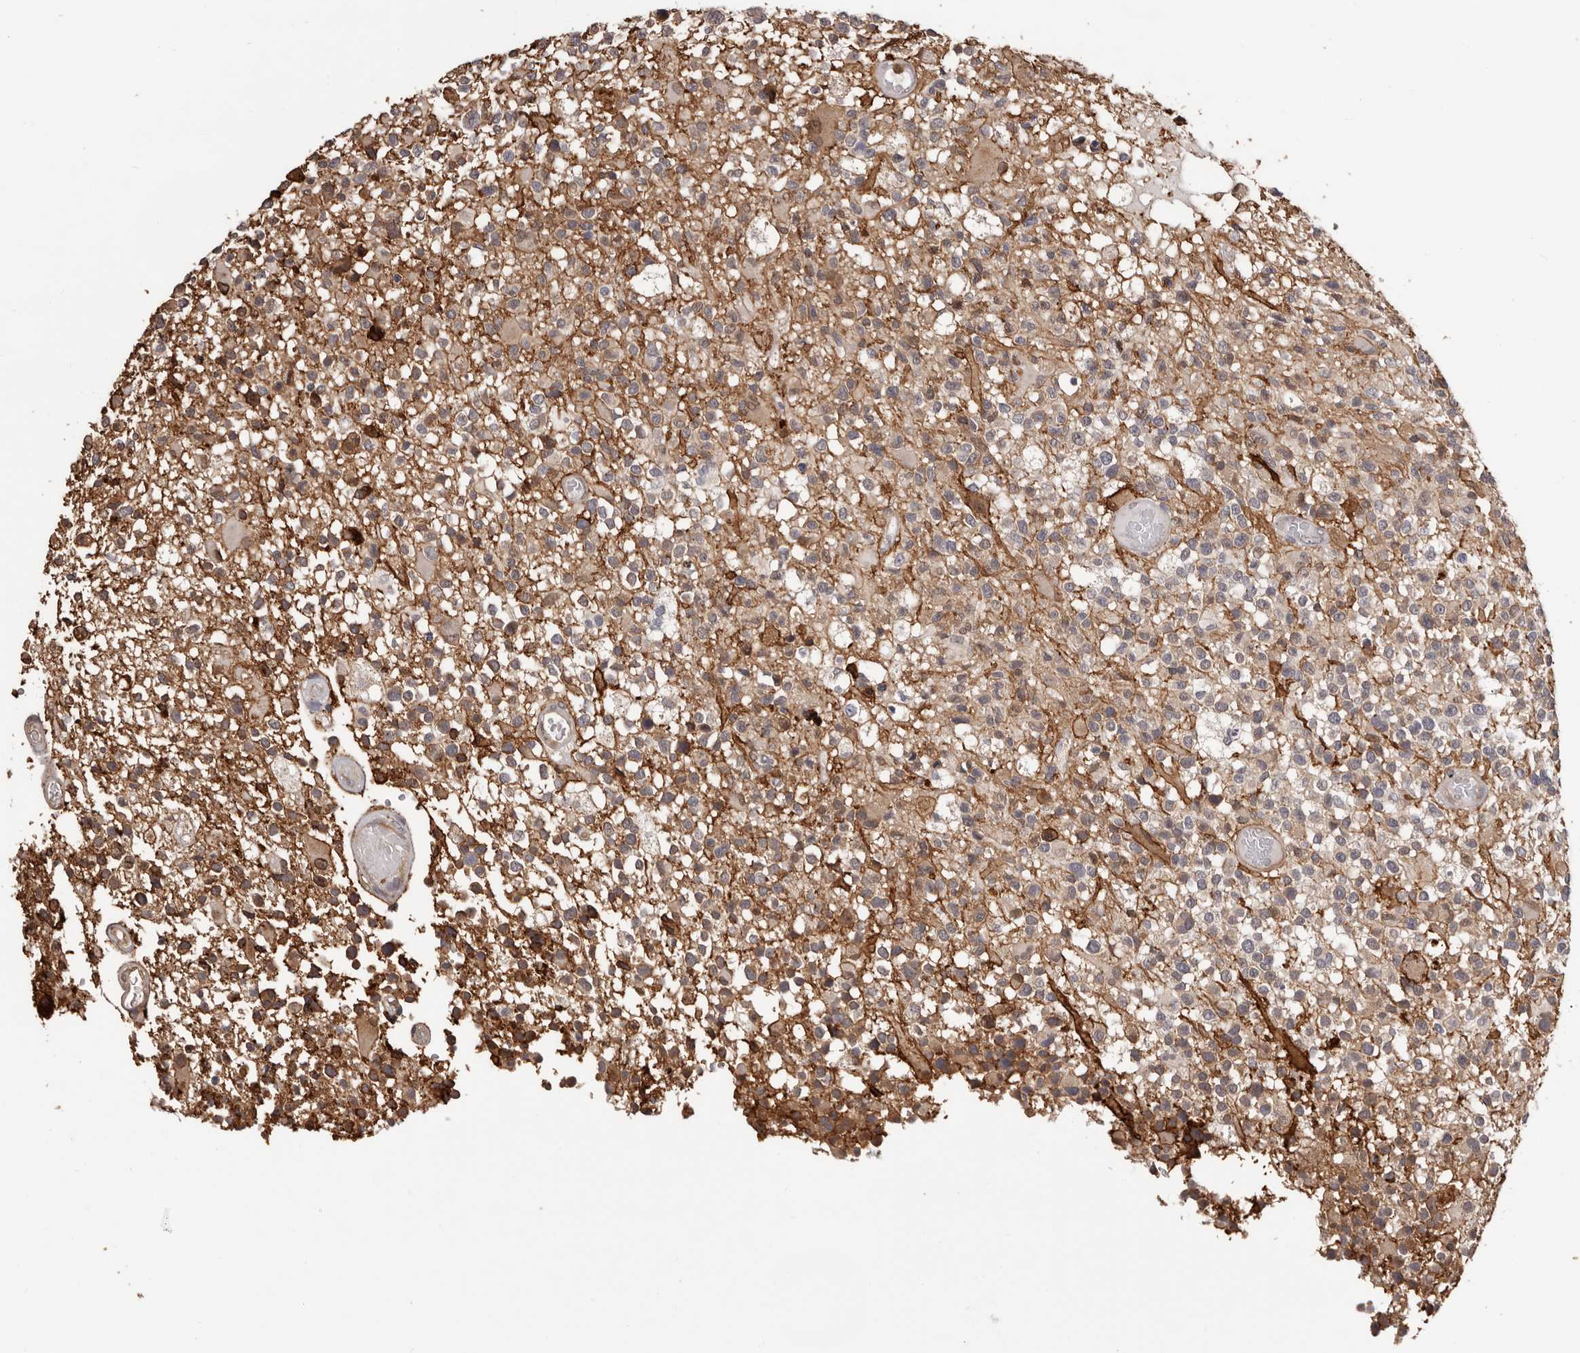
{"staining": {"intensity": "weak", "quantity": "25%-75%", "location": "cytoplasmic/membranous"}, "tissue": "glioma", "cell_type": "Tumor cells", "image_type": "cancer", "snomed": [{"axis": "morphology", "description": "Glioma, malignant, High grade"}, {"axis": "morphology", "description": "Glioblastoma, NOS"}, {"axis": "topography", "description": "Brain"}], "caption": "Tumor cells demonstrate low levels of weak cytoplasmic/membranous expression in about 25%-75% of cells in glioma. The staining is performed using DAB (3,3'-diaminobenzidine) brown chromogen to label protein expression. The nuclei are counter-stained blue using hematoxylin.", "gene": "PRR12", "patient": {"sex": "male", "age": 60}}